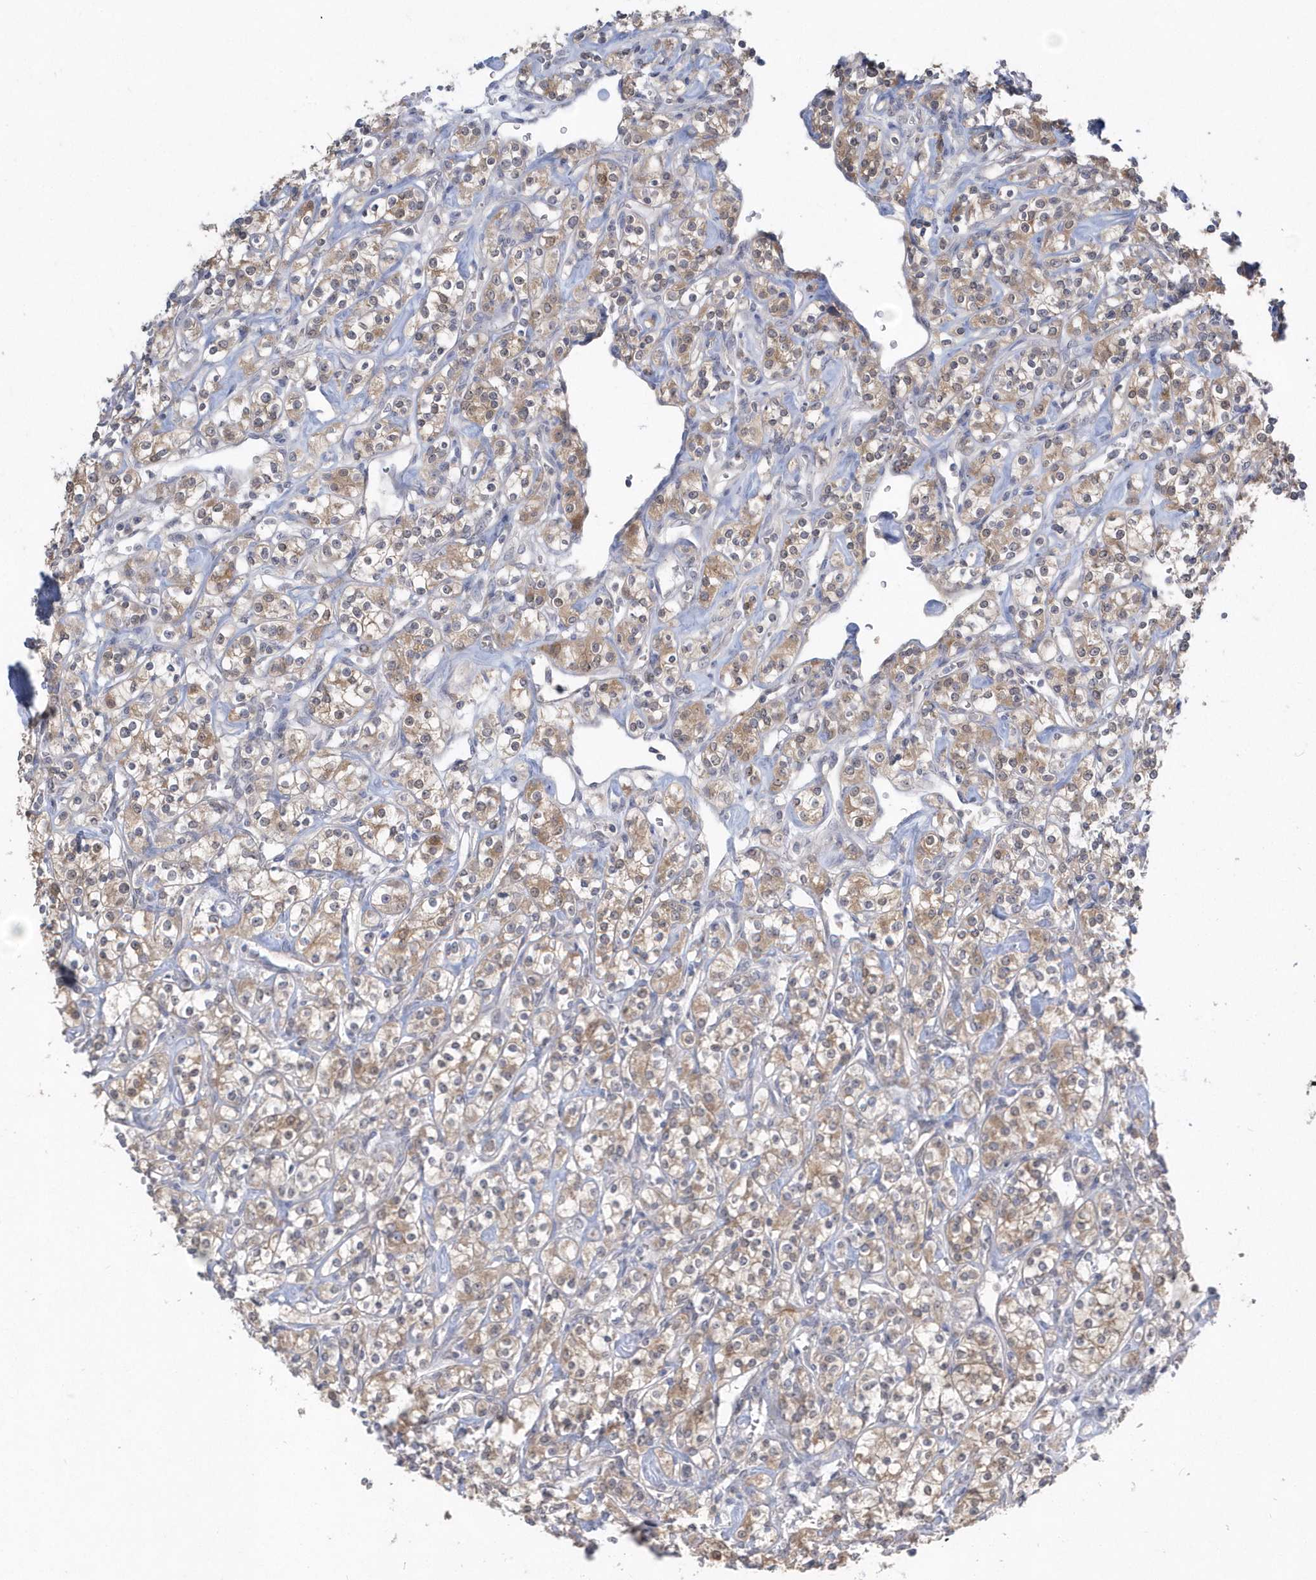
{"staining": {"intensity": "moderate", "quantity": ">75%", "location": "cytoplasmic/membranous"}, "tissue": "renal cancer", "cell_type": "Tumor cells", "image_type": "cancer", "snomed": [{"axis": "morphology", "description": "Adenocarcinoma, NOS"}, {"axis": "topography", "description": "Kidney"}], "caption": "Tumor cells exhibit medium levels of moderate cytoplasmic/membranous staining in about >75% of cells in human adenocarcinoma (renal).", "gene": "AKR7A2", "patient": {"sex": "male", "age": 77}}